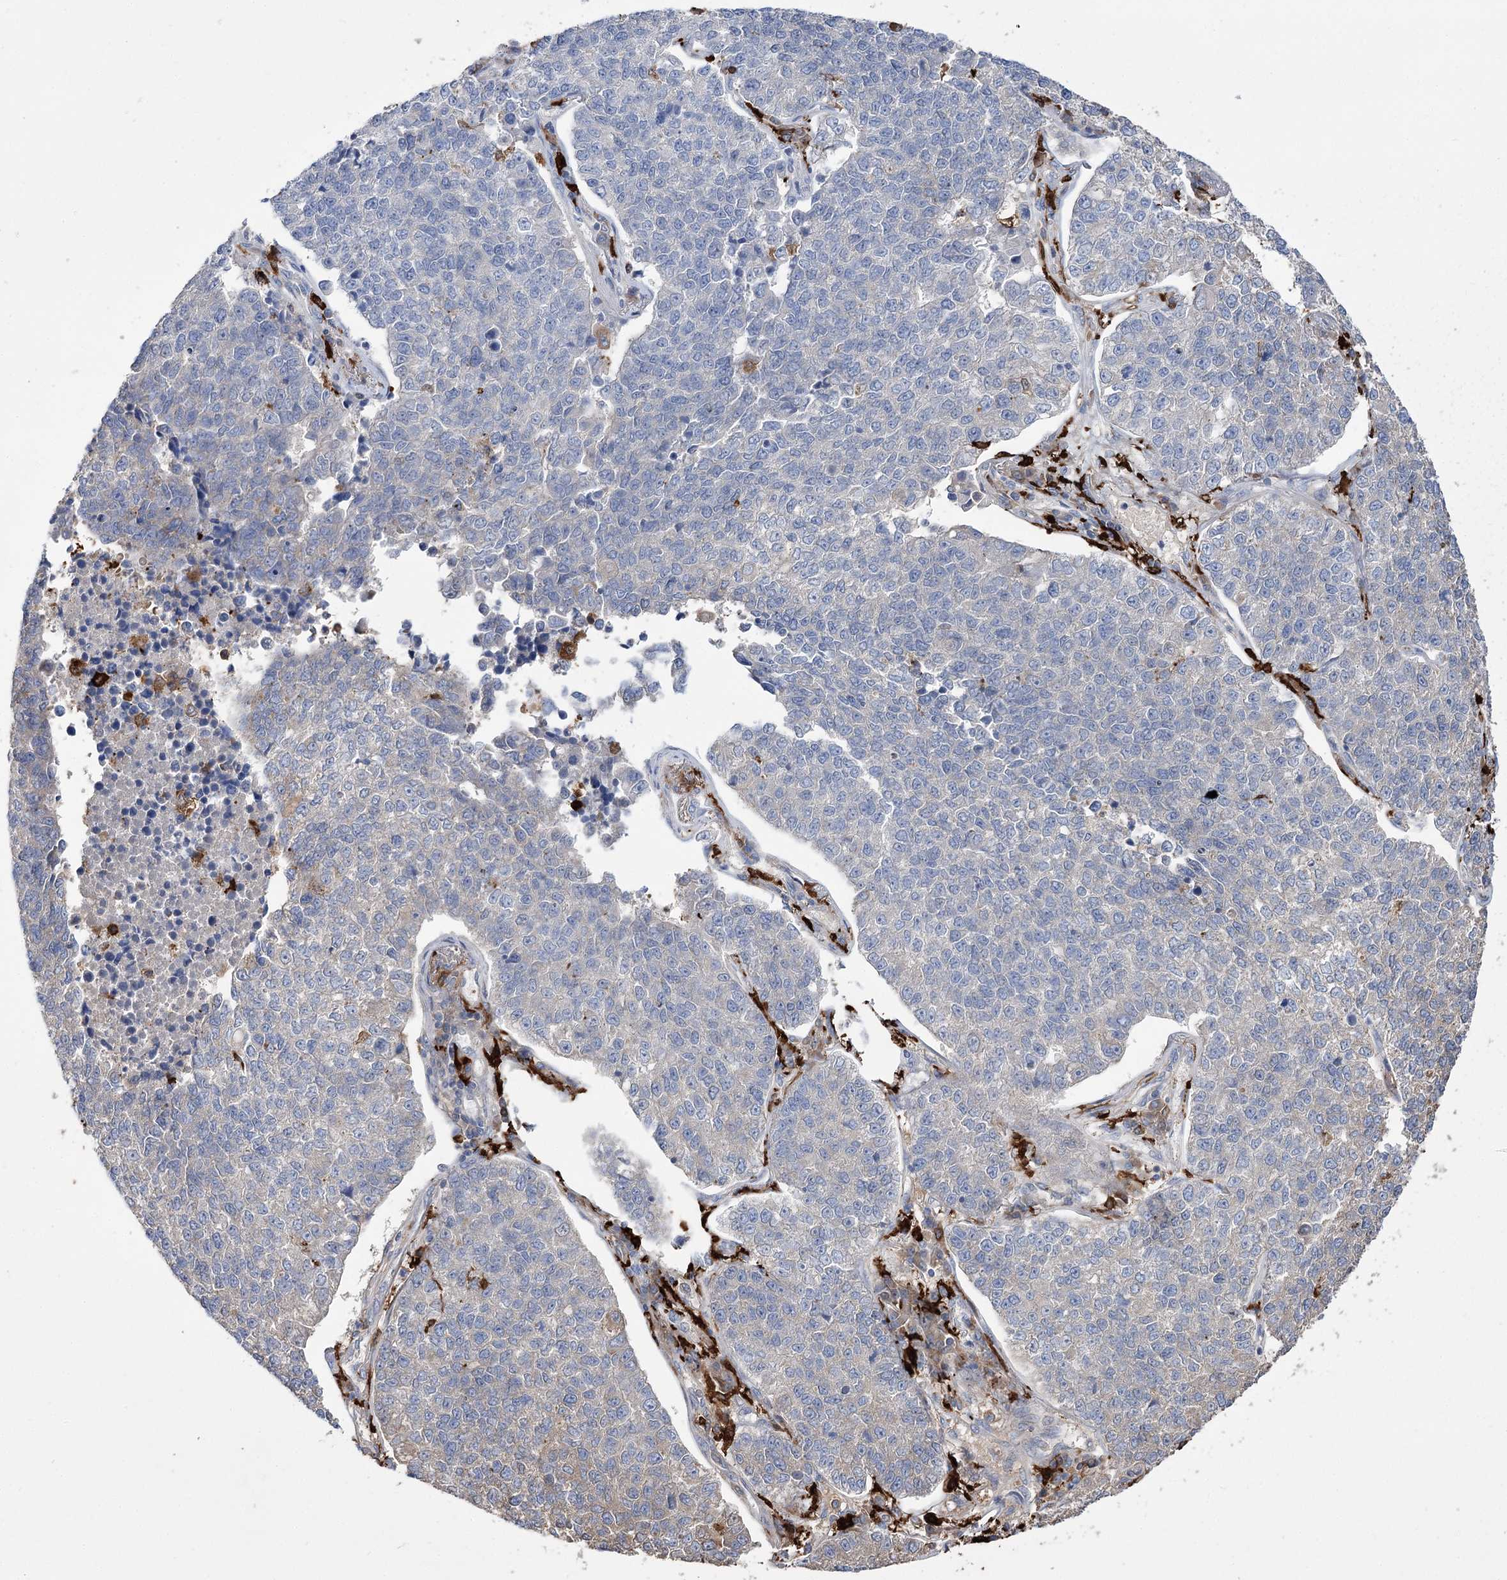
{"staining": {"intensity": "negative", "quantity": "none", "location": "none"}, "tissue": "lung cancer", "cell_type": "Tumor cells", "image_type": "cancer", "snomed": [{"axis": "morphology", "description": "Adenocarcinoma, NOS"}, {"axis": "topography", "description": "Lung"}], "caption": "This is a image of IHC staining of adenocarcinoma (lung), which shows no expression in tumor cells.", "gene": "ZNF622", "patient": {"sex": "male", "age": 49}}